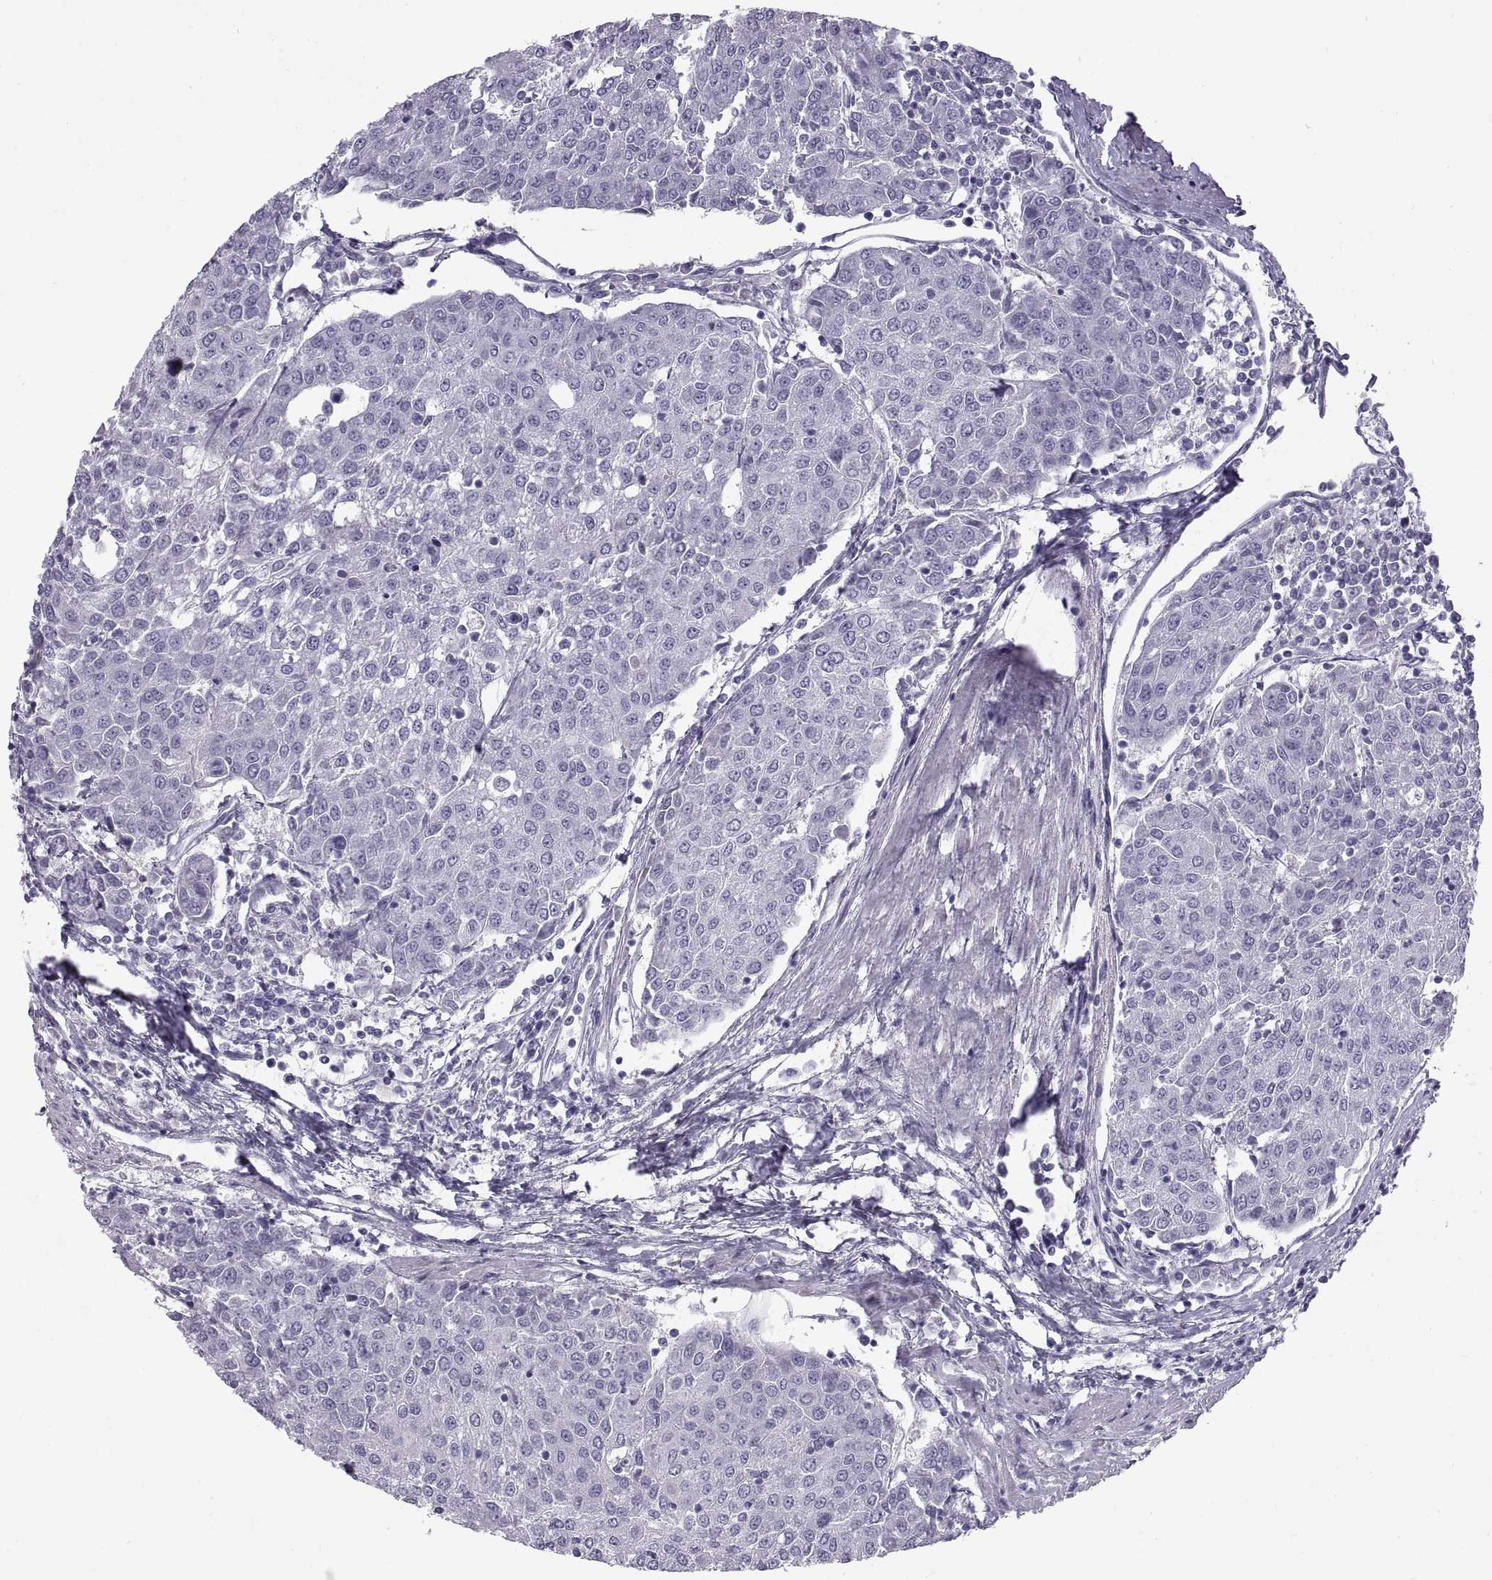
{"staining": {"intensity": "negative", "quantity": "none", "location": "none"}, "tissue": "urothelial cancer", "cell_type": "Tumor cells", "image_type": "cancer", "snomed": [{"axis": "morphology", "description": "Urothelial carcinoma, High grade"}, {"axis": "topography", "description": "Urinary bladder"}], "caption": "DAB (3,3'-diaminobenzidine) immunohistochemical staining of urothelial cancer shows no significant positivity in tumor cells.", "gene": "WFDC8", "patient": {"sex": "female", "age": 85}}